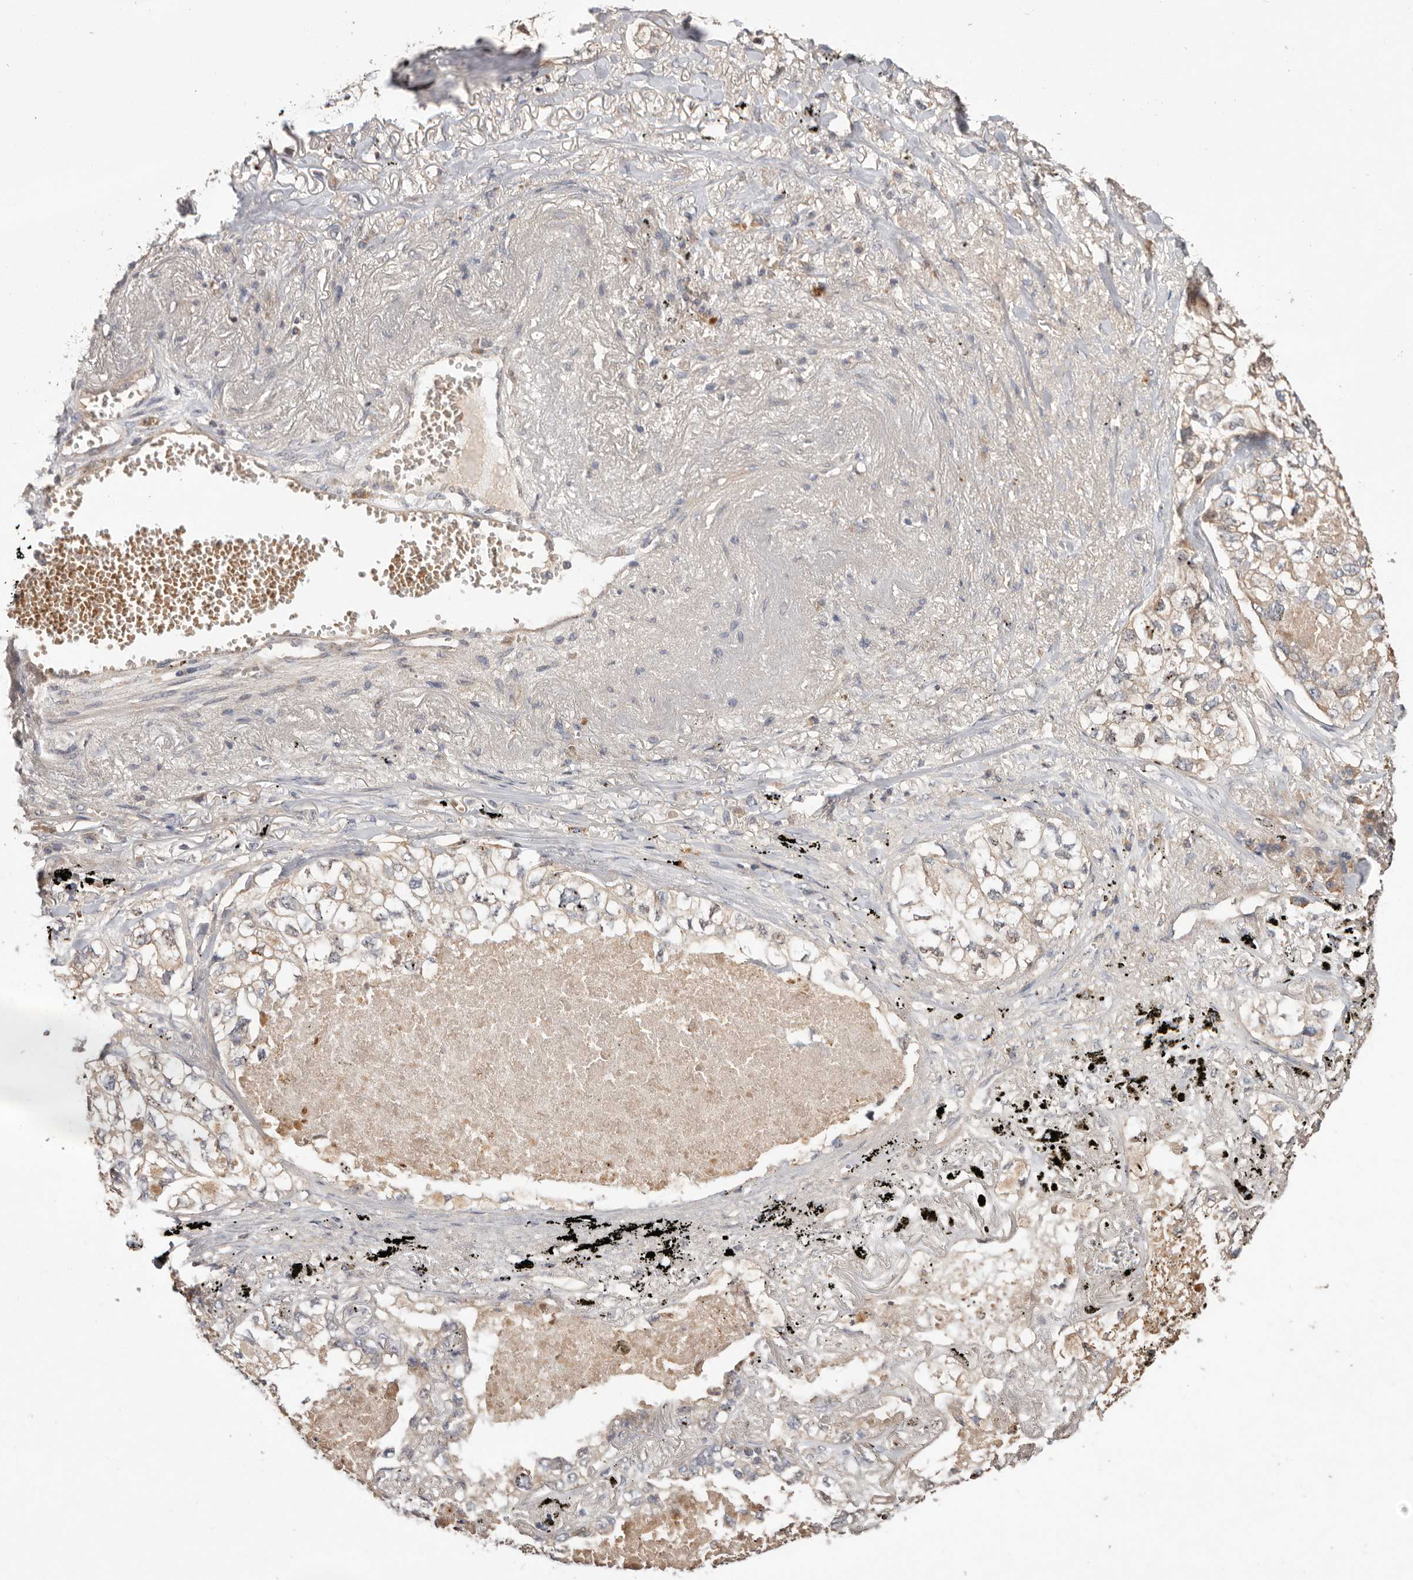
{"staining": {"intensity": "weak", "quantity": "<25%", "location": "cytoplasmic/membranous"}, "tissue": "lung cancer", "cell_type": "Tumor cells", "image_type": "cancer", "snomed": [{"axis": "morphology", "description": "Adenocarcinoma, NOS"}, {"axis": "topography", "description": "Lung"}], "caption": "Protein analysis of adenocarcinoma (lung) displays no significant expression in tumor cells.", "gene": "DOP1A", "patient": {"sex": "male", "age": 65}}